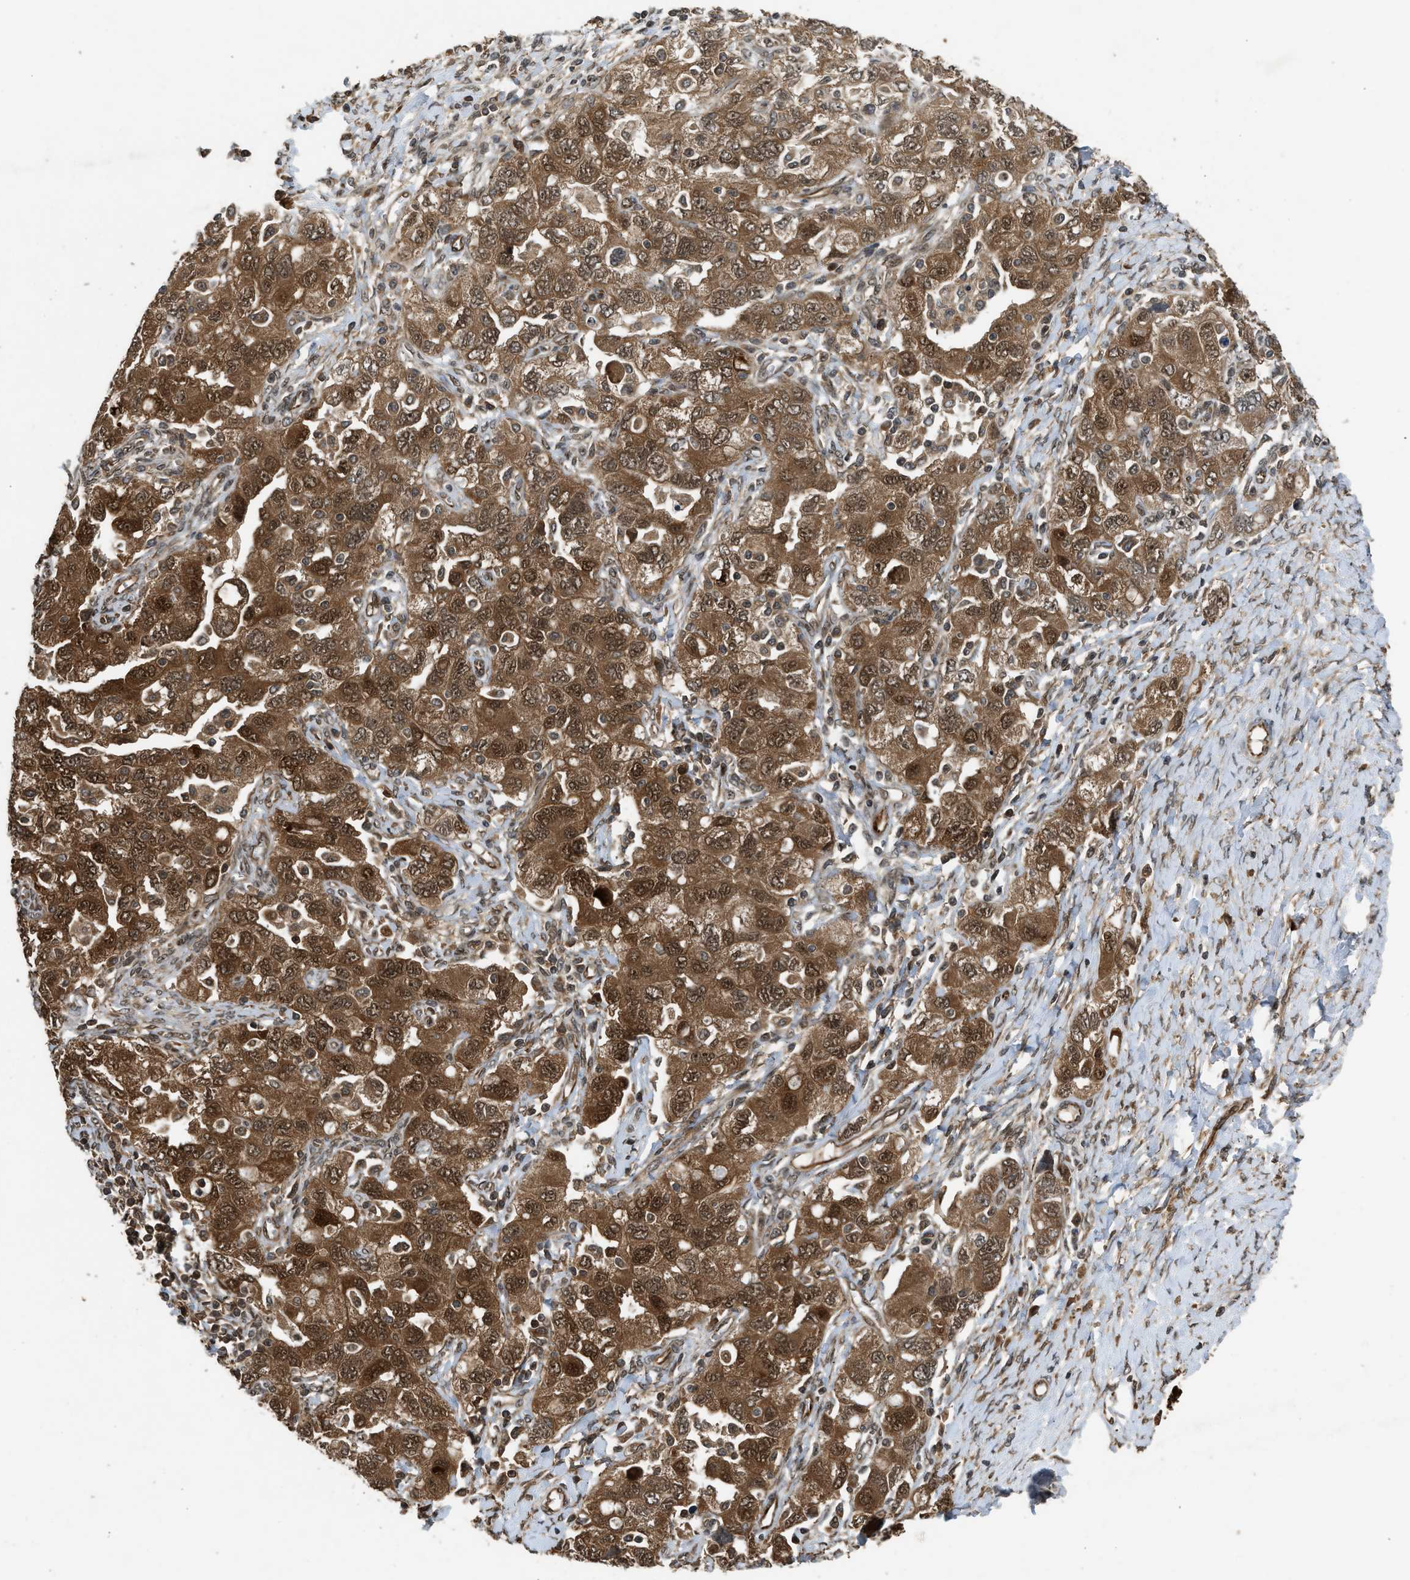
{"staining": {"intensity": "strong", "quantity": ">75%", "location": "cytoplasmic/membranous,nuclear"}, "tissue": "ovarian cancer", "cell_type": "Tumor cells", "image_type": "cancer", "snomed": [{"axis": "morphology", "description": "Carcinoma, NOS"}, {"axis": "morphology", "description": "Cystadenocarcinoma, serous, NOS"}, {"axis": "topography", "description": "Ovary"}], "caption": "Protein expression analysis of human ovarian cancer (serous cystadenocarcinoma) reveals strong cytoplasmic/membranous and nuclear expression in approximately >75% of tumor cells. Nuclei are stained in blue.", "gene": "TXNL1", "patient": {"sex": "female", "age": 69}}